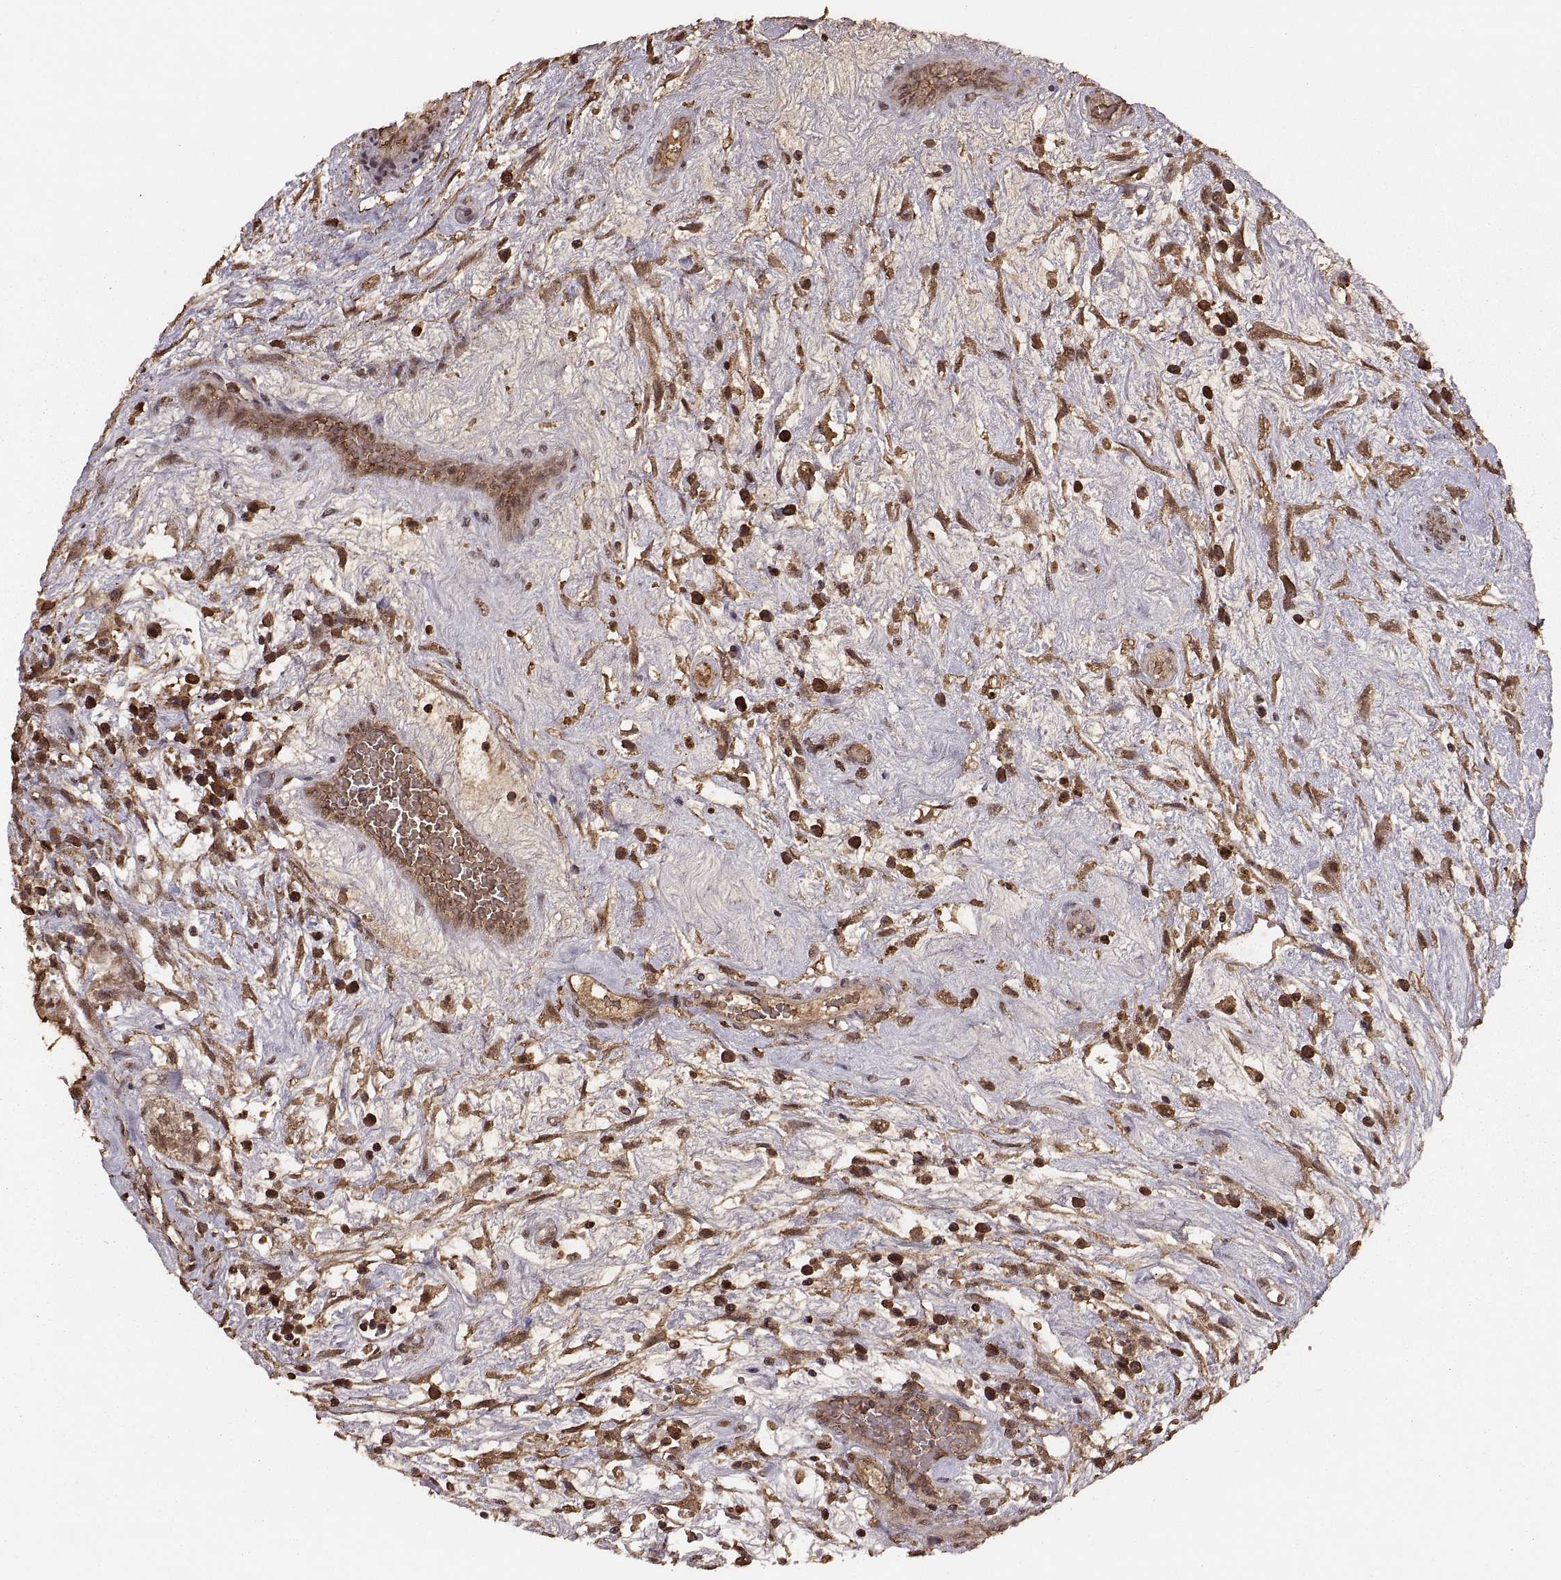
{"staining": {"intensity": "strong", "quantity": ">75%", "location": "cytoplasmic/membranous,nuclear"}, "tissue": "testis cancer", "cell_type": "Tumor cells", "image_type": "cancer", "snomed": [{"axis": "morphology", "description": "Normal tissue, NOS"}, {"axis": "morphology", "description": "Carcinoma, Embryonal, NOS"}, {"axis": "topography", "description": "Testis"}], "caption": "Human testis cancer (embryonal carcinoma) stained with a protein marker exhibits strong staining in tumor cells.", "gene": "RFT1", "patient": {"sex": "male", "age": 32}}